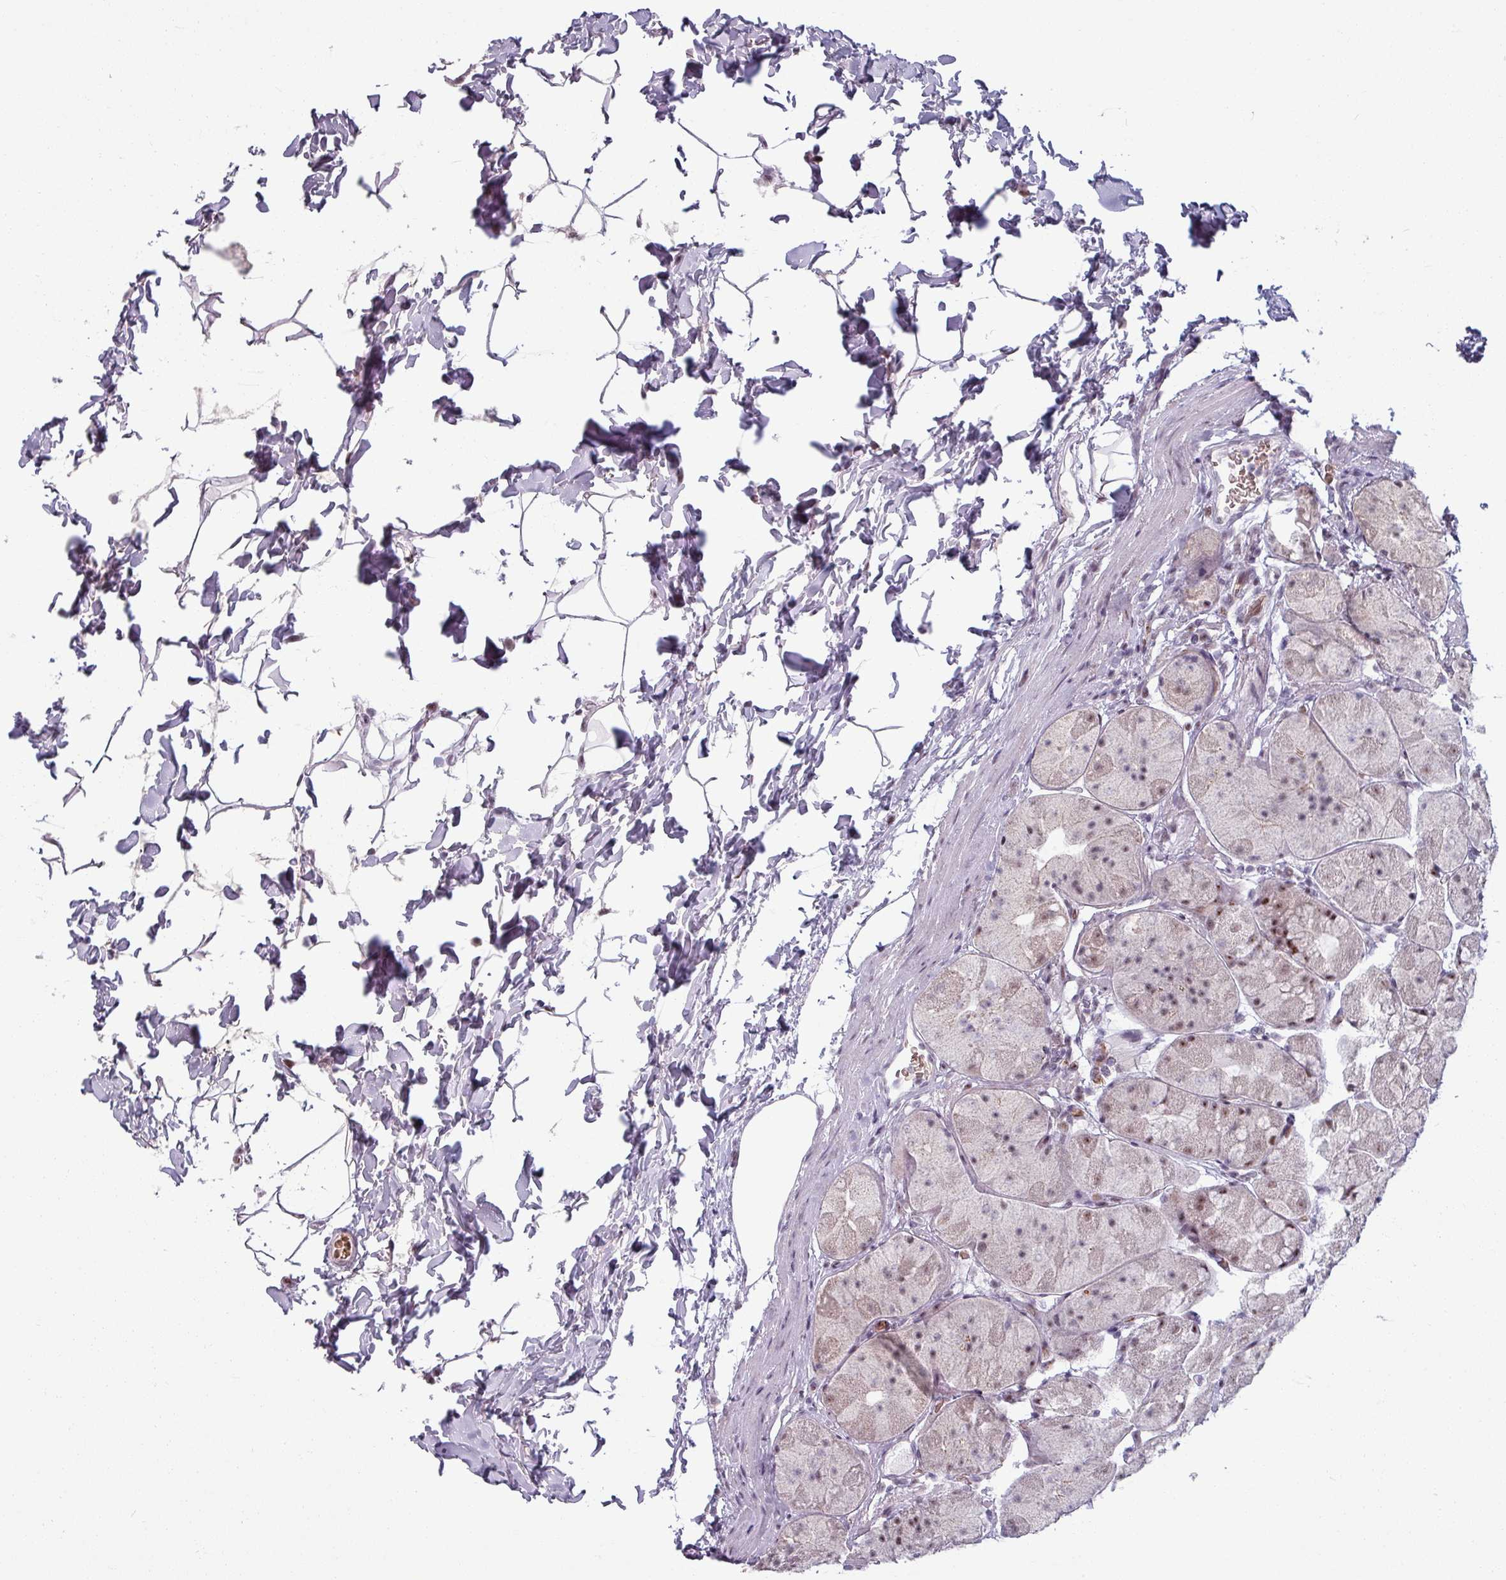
{"staining": {"intensity": "moderate", "quantity": "25%-75%", "location": "nuclear"}, "tissue": "stomach", "cell_type": "Glandular cells", "image_type": "normal", "snomed": [{"axis": "morphology", "description": "Normal tissue, NOS"}, {"axis": "topography", "description": "Stomach"}], "caption": "Immunohistochemistry (IHC) image of unremarkable stomach stained for a protein (brown), which displays medium levels of moderate nuclear staining in approximately 25%-75% of glandular cells.", "gene": "NCOR1", "patient": {"sex": "male", "age": 57}}